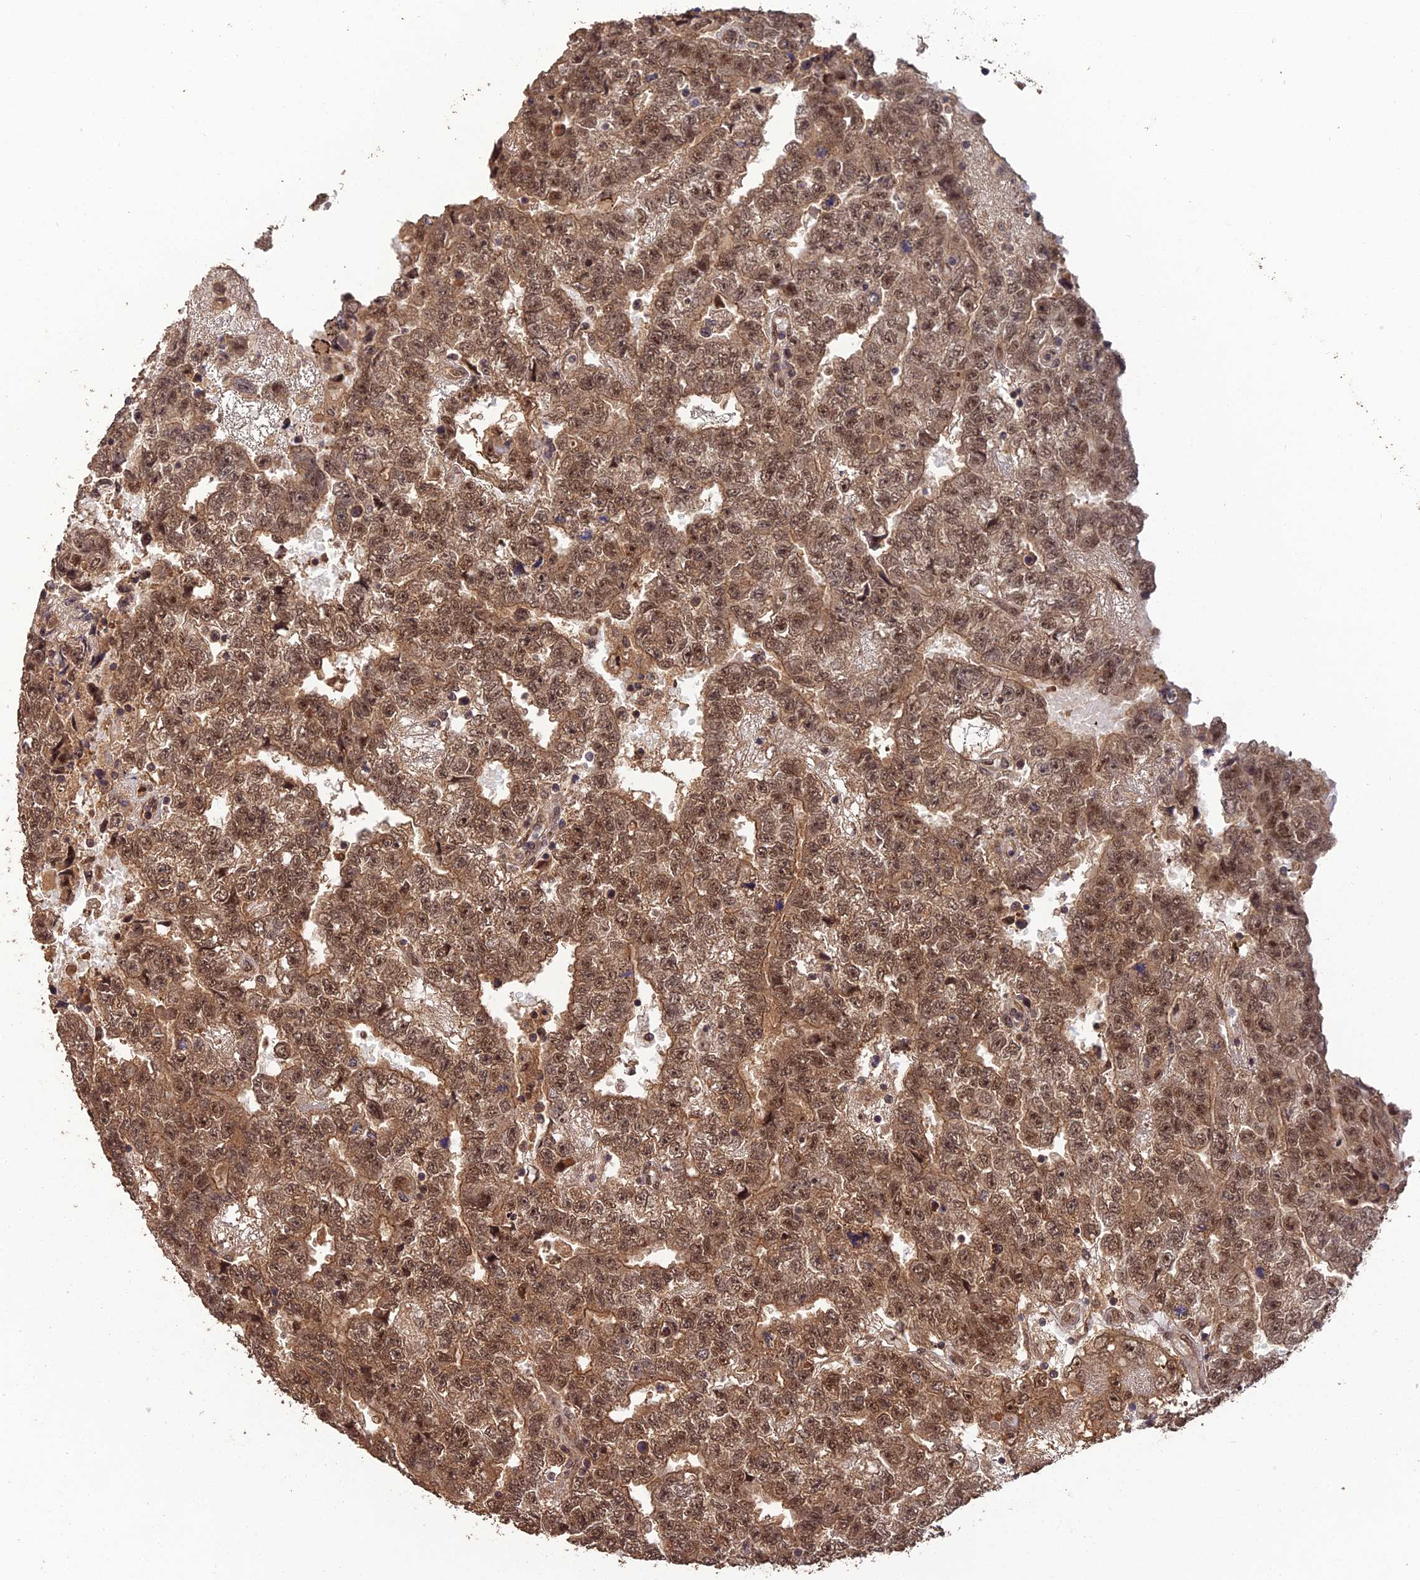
{"staining": {"intensity": "moderate", "quantity": ">75%", "location": "cytoplasmic/membranous,nuclear"}, "tissue": "testis cancer", "cell_type": "Tumor cells", "image_type": "cancer", "snomed": [{"axis": "morphology", "description": "Carcinoma, Embryonal, NOS"}, {"axis": "topography", "description": "Testis"}], "caption": "Human testis cancer stained for a protein (brown) shows moderate cytoplasmic/membranous and nuclear positive expression in approximately >75% of tumor cells.", "gene": "RALGAPA2", "patient": {"sex": "male", "age": 25}}